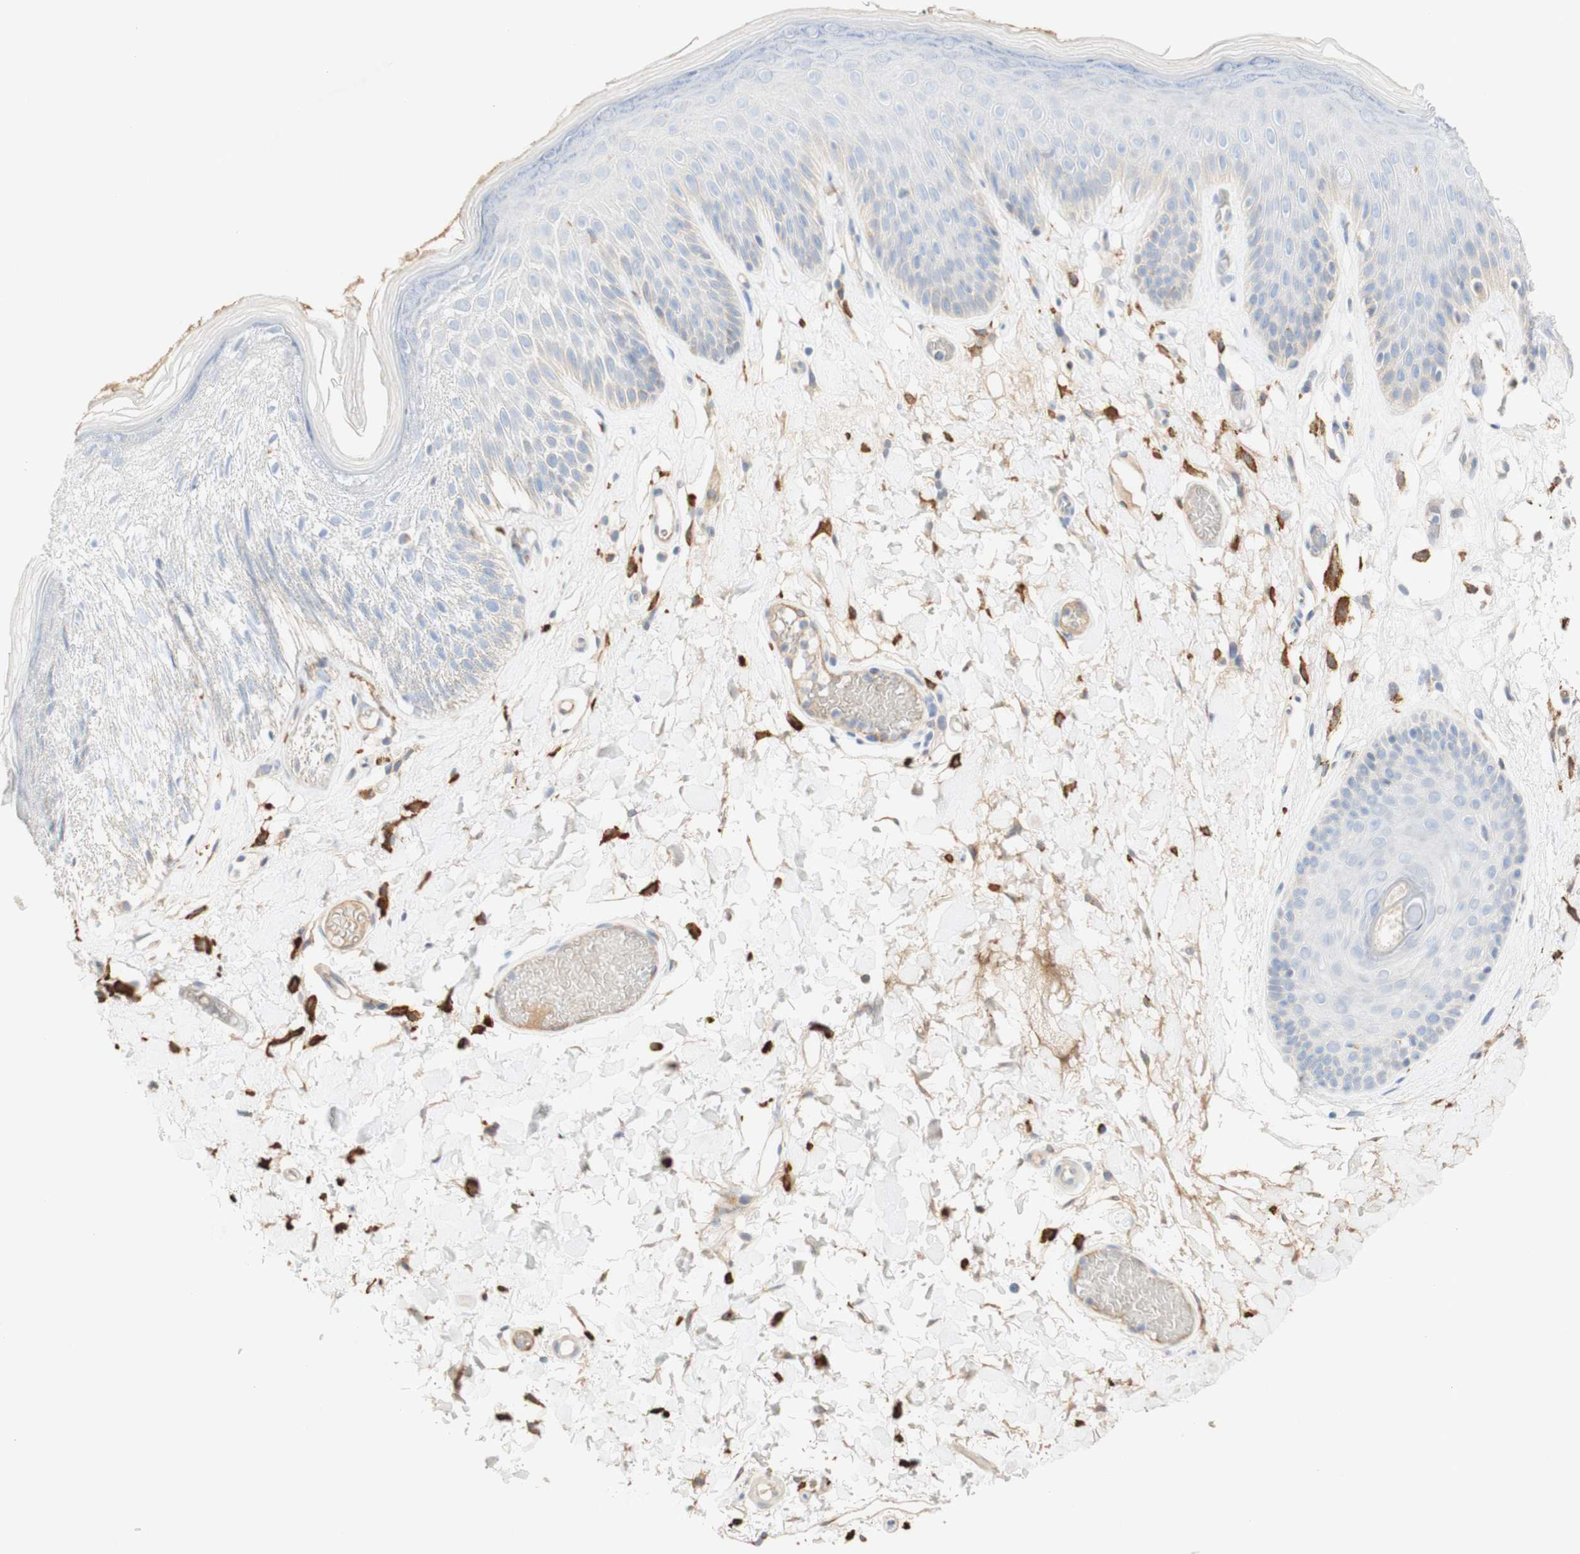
{"staining": {"intensity": "weak", "quantity": "<25%", "location": "cytoplasmic/membranous"}, "tissue": "skin", "cell_type": "Epidermal cells", "image_type": "normal", "snomed": [{"axis": "morphology", "description": "Normal tissue, NOS"}, {"axis": "topography", "description": "Vulva"}], "caption": "This is an immunohistochemistry (IHC) histopathology image of normal skin. There is no expression in epidermal cells.", "gene": "FCGRT", "patient": {"sex": "female", "age": 73}}